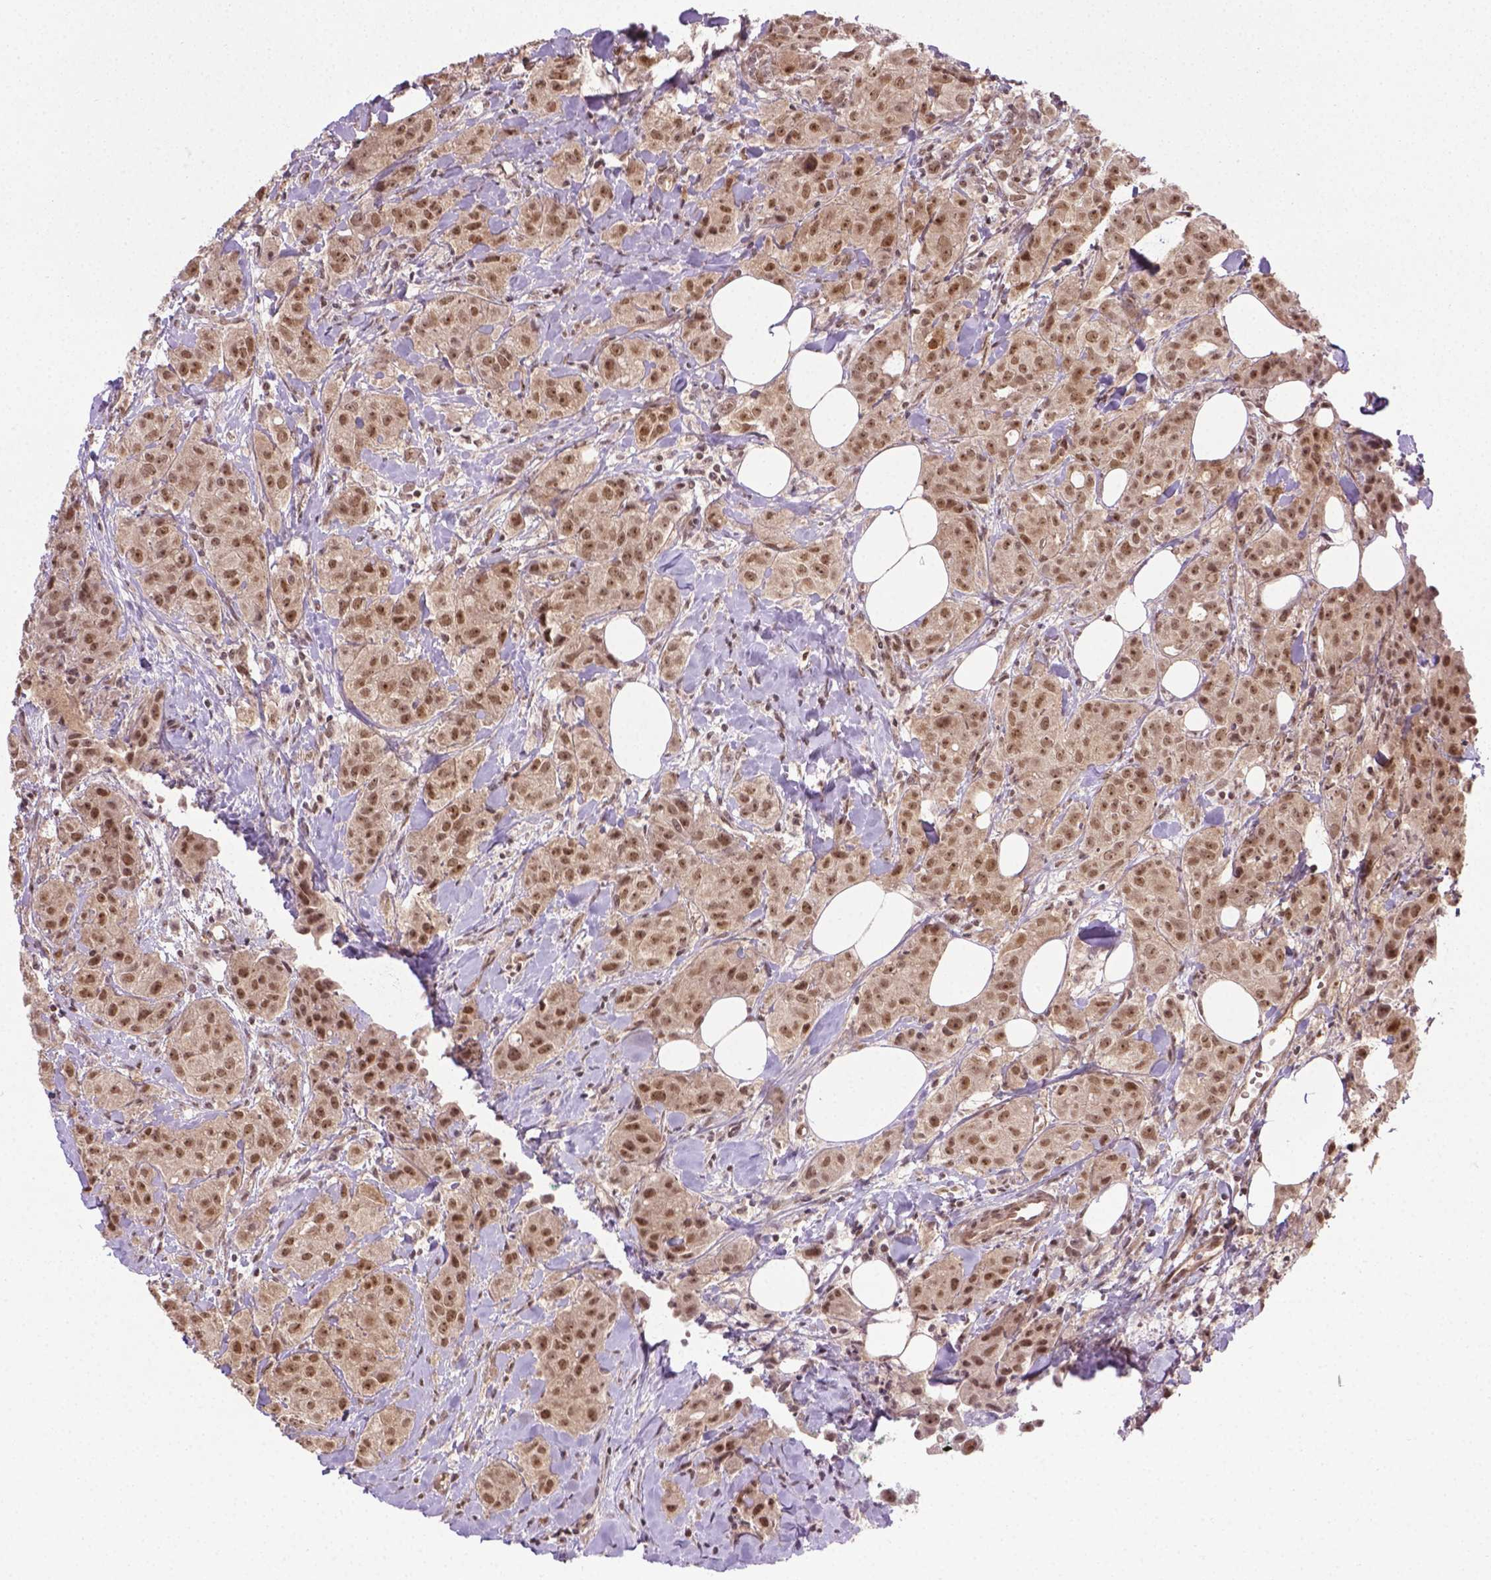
{"staining": {"intensity": "moderate", "quantity": ">75%", "location": "nuclear"}, "tissue": "breast cancer", "cell_type": "Tumor cells", "image_type": "cancer", "snomed": [{"axis": "morphology", "description": "Duct carcinoma"}, {"axis": "topography", "description": "Breast"}], "caption": "Protein expression analysis of intraductal carcinoma (breast) displays moderate nuclear staining in approximately >75% of tumor cells.", "gene": "ANKRD54", "patient": {"sex": "female", "age": 43}}